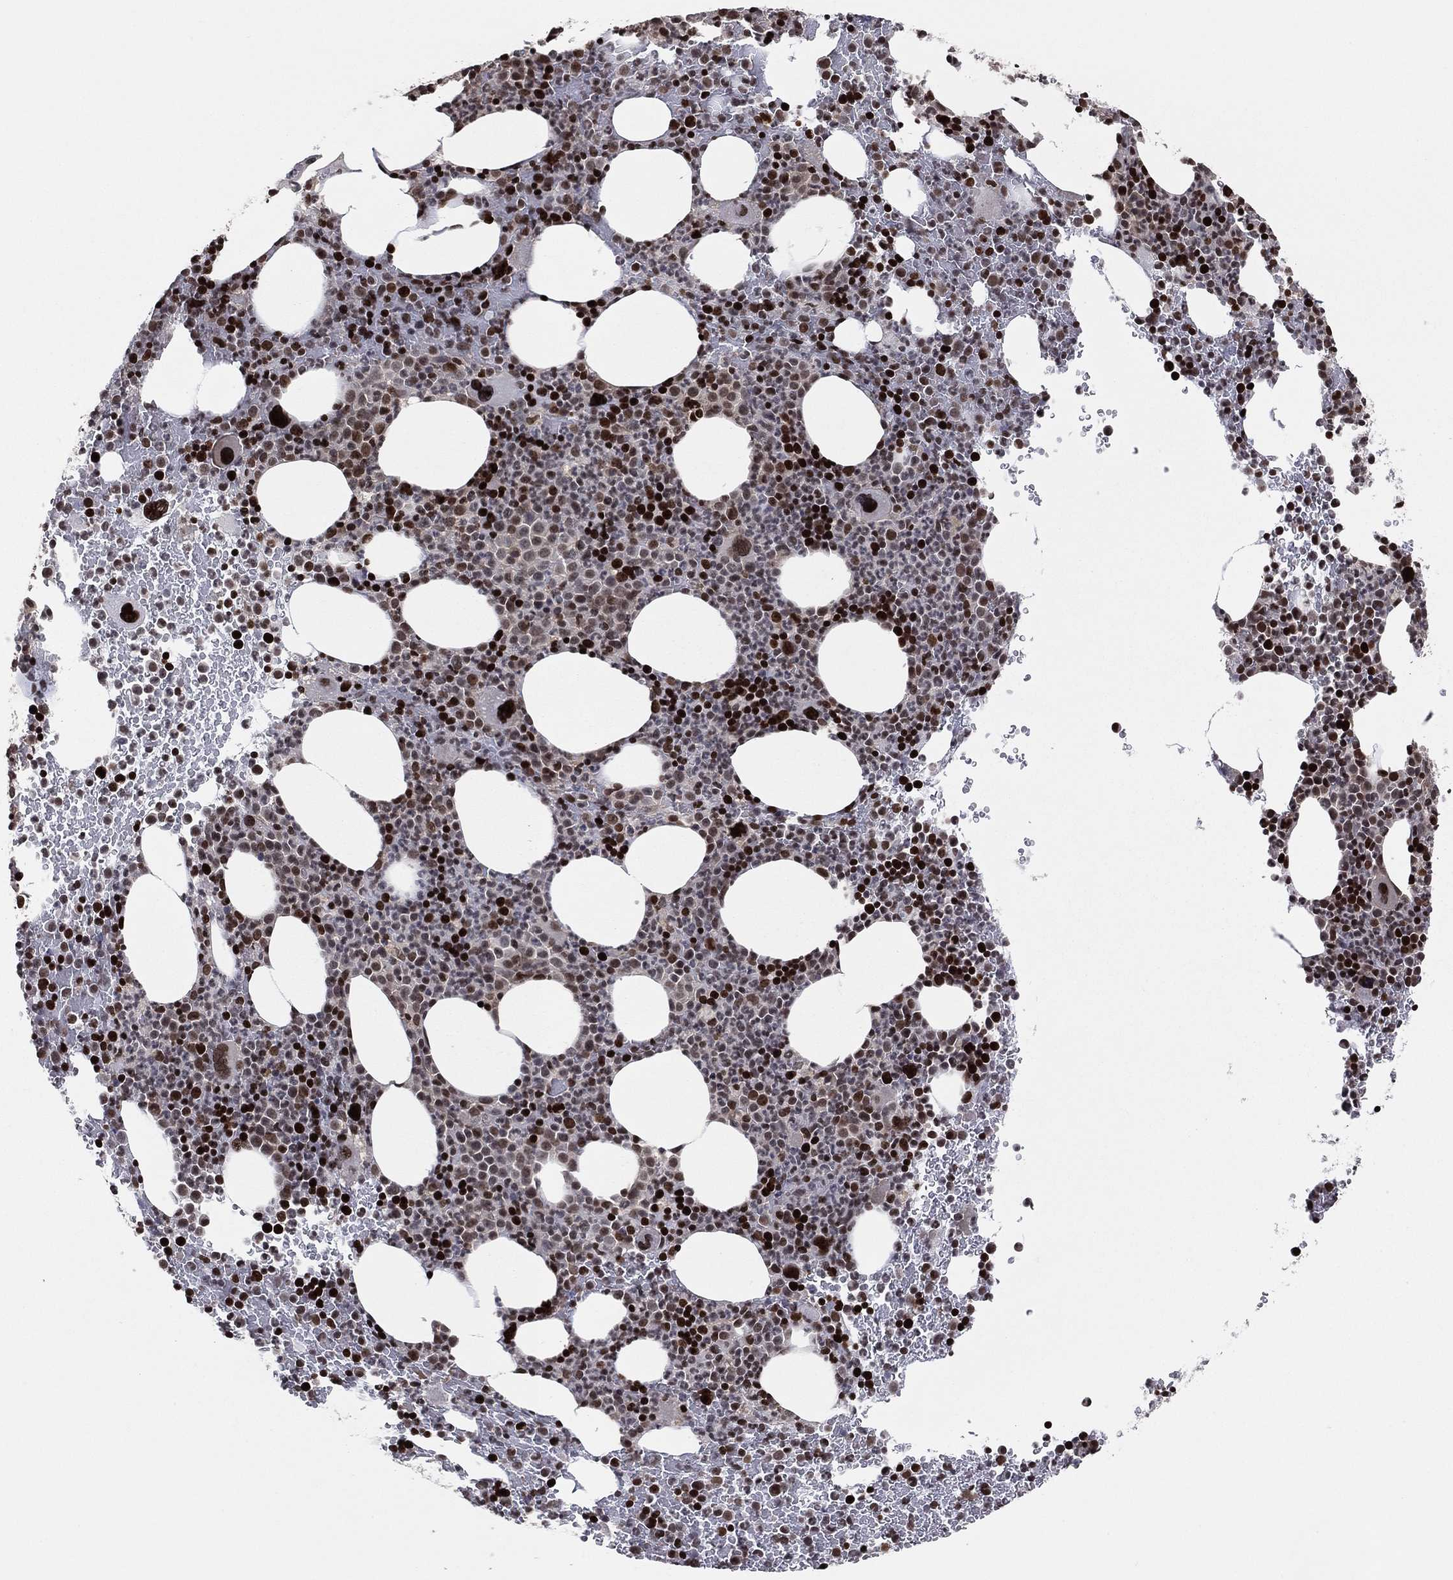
{"staining": {"intensity": "strong", "quantity": "<25%", "location": "nuclear"}, "tissue": "bone marrow", "cell_type": "Hematopoietic cells", "image_type": "normal", "snomed": [{"axis": "morphology", "description": "Normal tissue, NOS"}, {"axis": "topography", "description": "Bone marrow"}], "caption": "Immunohistochemical staining of benign bone marrow exhibits <25% levels of strong nuclear protein expression in about <25% of hematopoietic cells.", "gene": "PSMA1", "patient": {"sex": "male", "age": 83}}